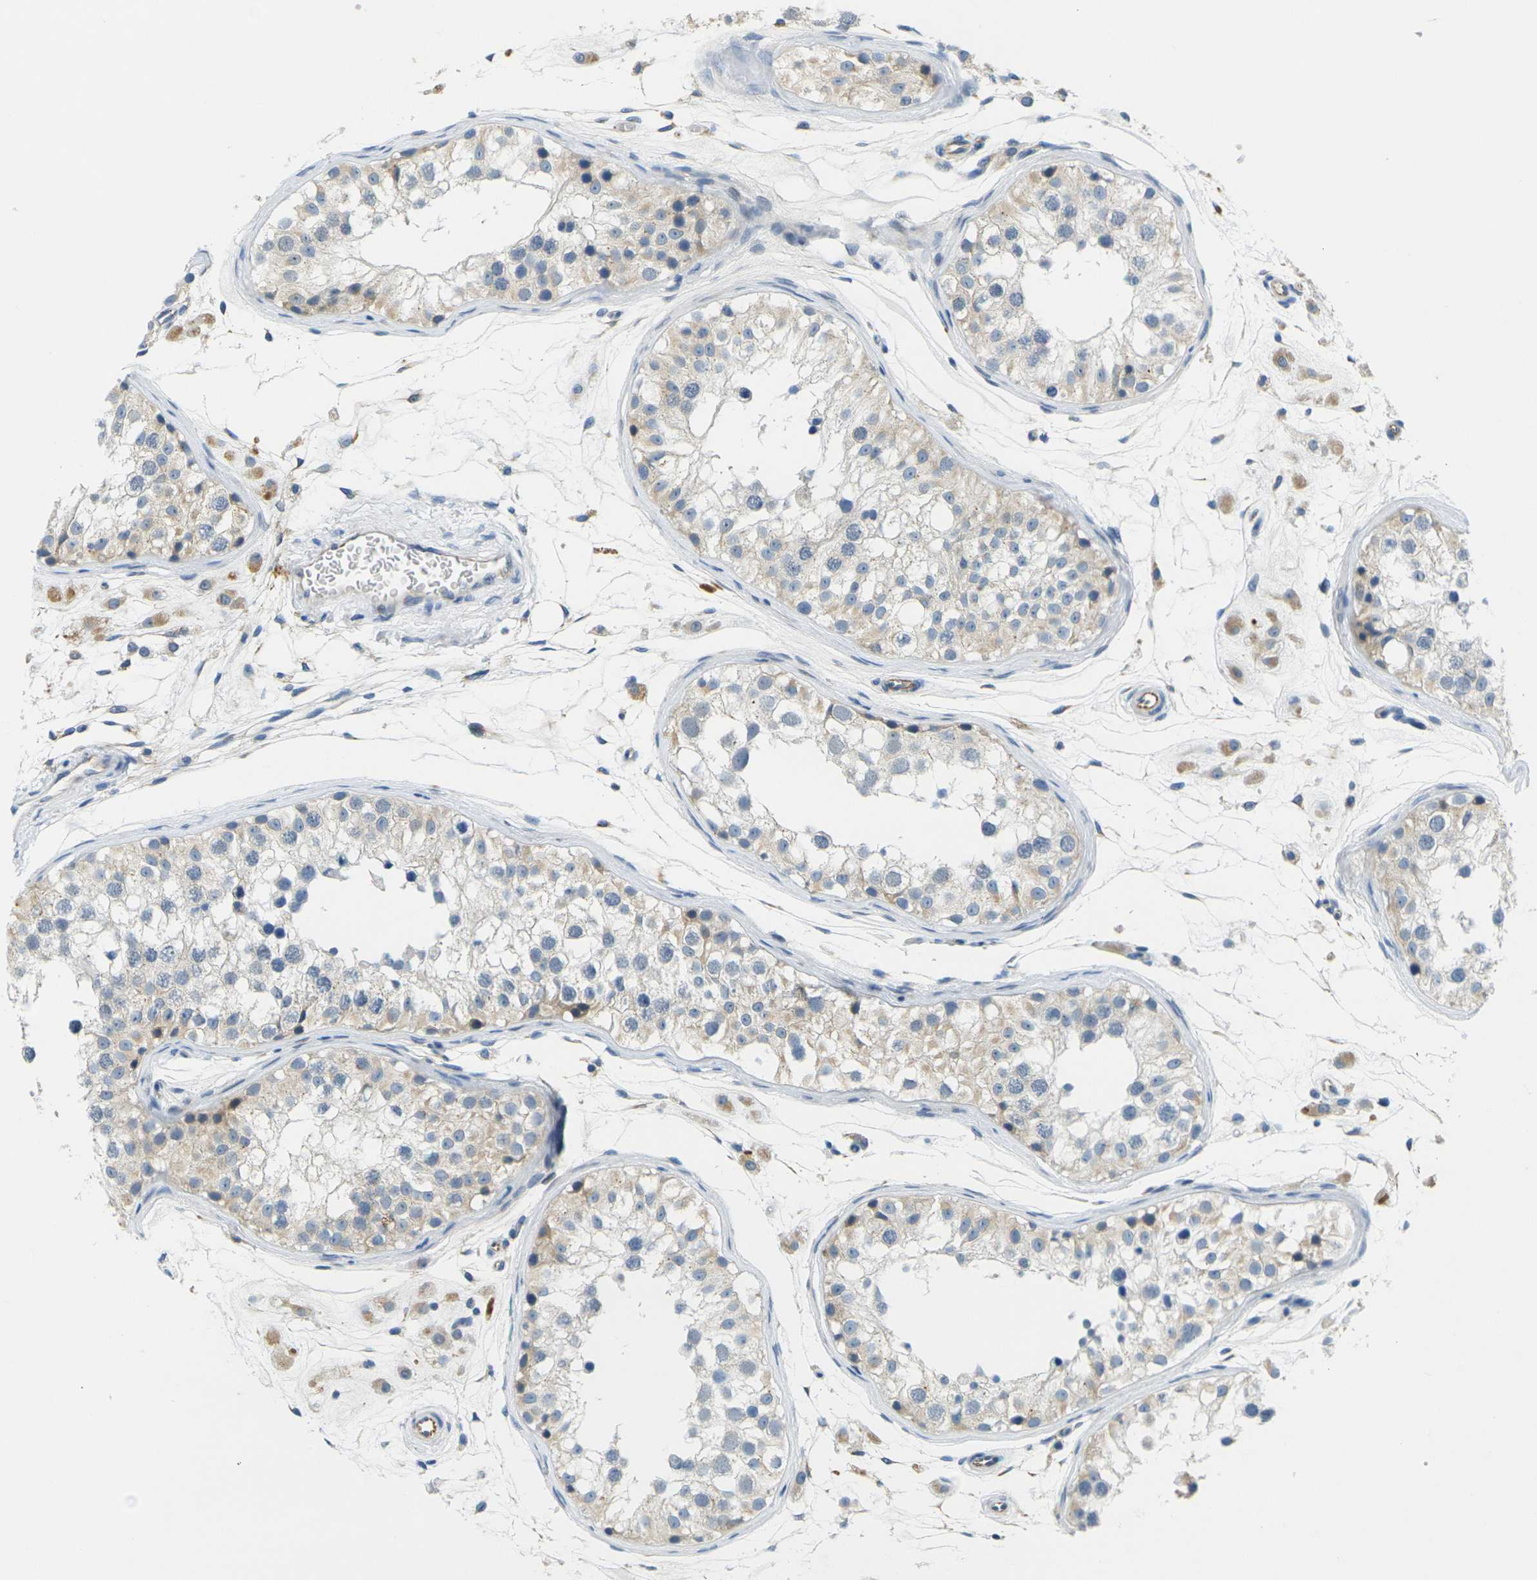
{"staining": {"intensity": "weak", "quantity": ">75%", "location": "cytoplasmic/membranous"}, "tissue": "testis", "cell_type": "Cells in seminiferous ducts", "image_type": "normal", "snomed": [{"axis": "morphology", "description": "Normal tissue, NOS"}, {"axis": "morphology", "description": "Adenocarcinoma, metastatic, NOS"}, {"axis": "topography", "description": "Testis"}], "caption": "An immunohistochemistry photomicrograph of normal tissue is shown. Protein staining in brown highlights weak cytoplasmic/membranous positivity in testis within cells in seminiferous ducts. Using DAB (3,3'-diaminobenzidine) (brown) and hematoxylin (blue) stains, captured at high magnification using brightfield microscopy.", "gene": "CYP2C8", "patient": {"sex": "male", "age": 26}}